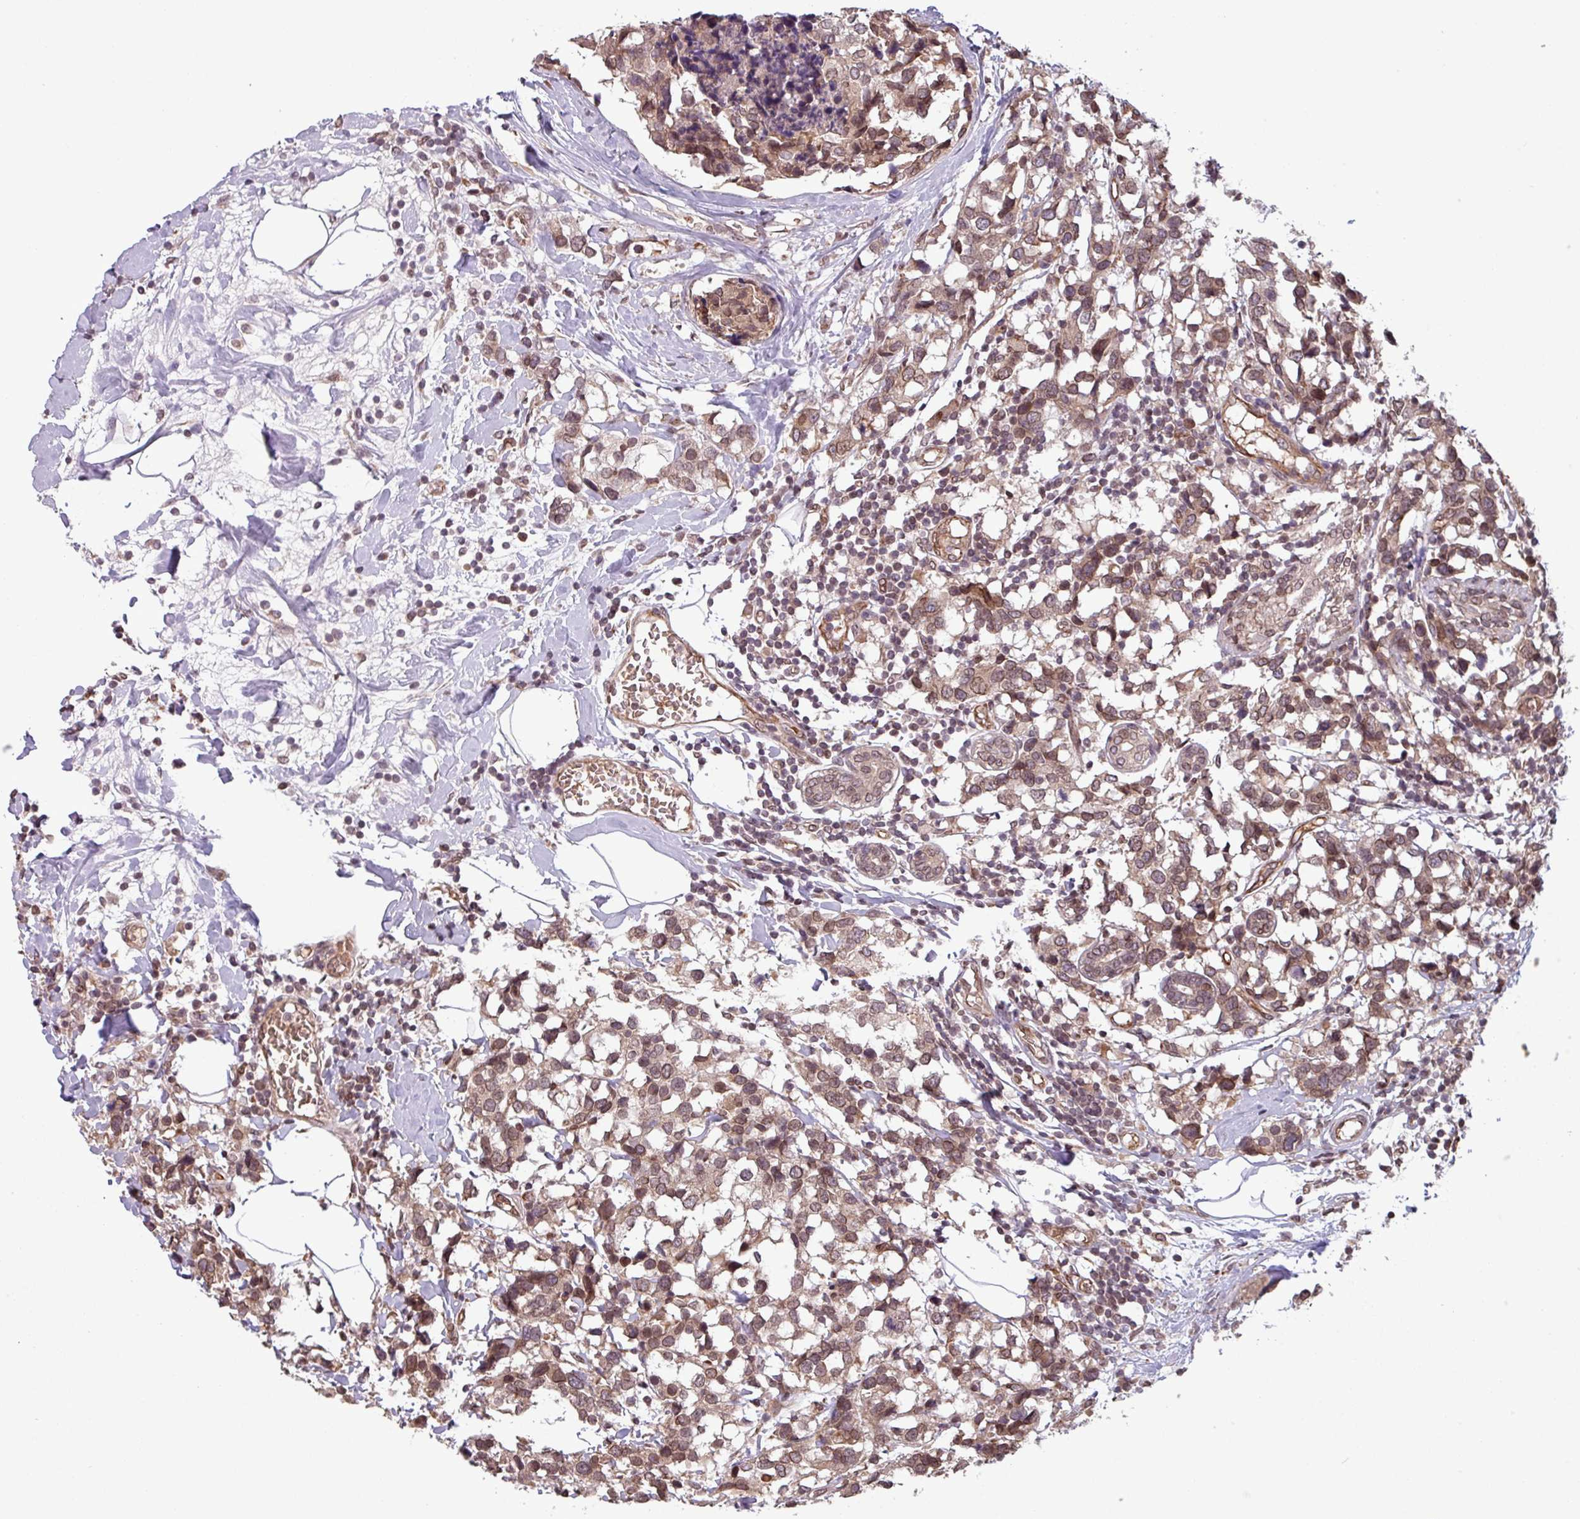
{"staining": {"intensity": "moderate", "quantity": ">75%", "location": "cytoplasmic/membranous,nuclear"}, "tissue": "breast cancer", "cell_type": "Tumor cells", "image_type": "cancer", "snomed": [{"axis": "morphology", "description": "Lobular carcinoma"}, {"axis": "topography", "description": "Breast"}], "caption": "Lobular carcinoma (breast) was stained to show a protein in brown. There is medium levels of moderate cytoplasmic/membranous and nuclear staining in approximately >75% of tumor cells.", "gene": "RBM4B", "patient": {"sex": "female", "age": 59}}